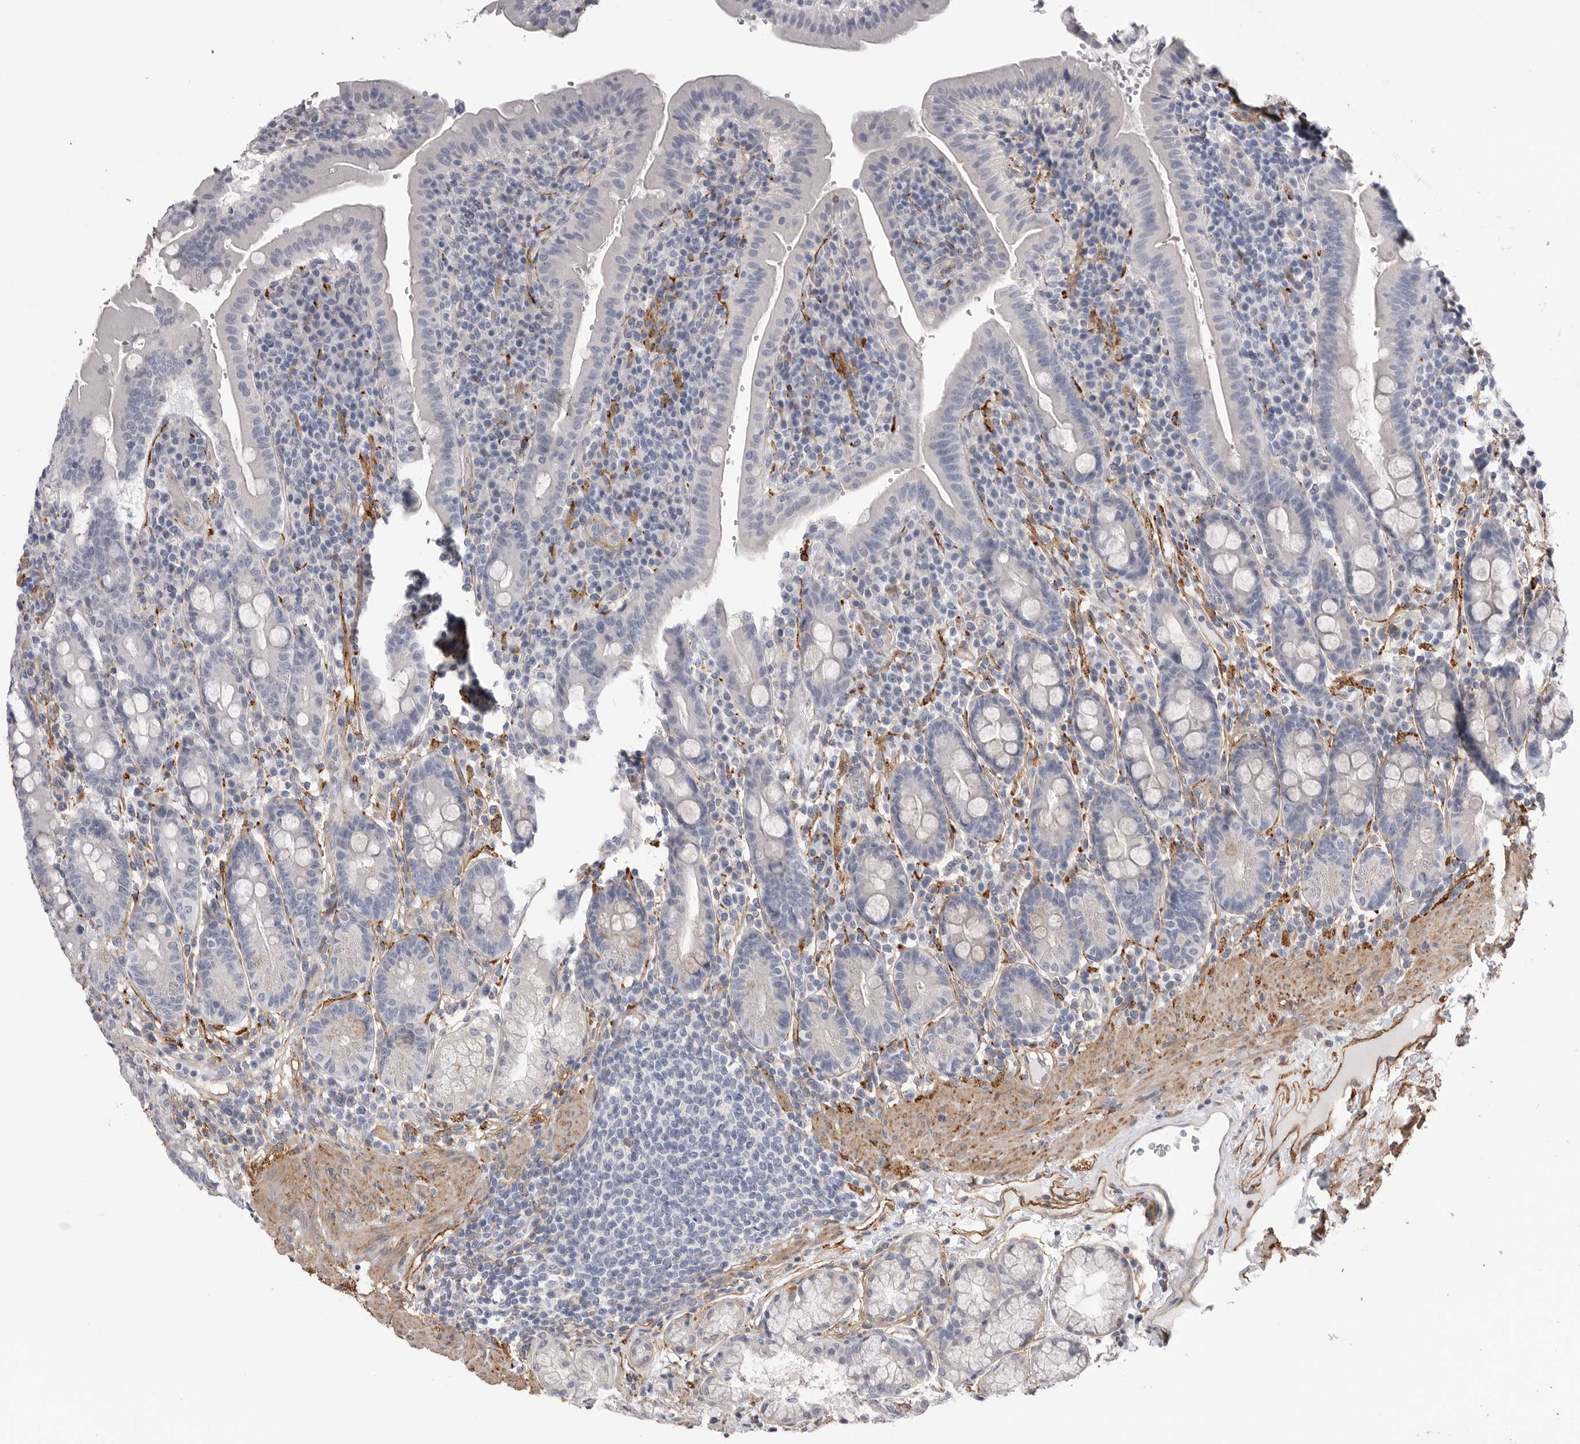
{"staining": {"intensity": "negative", "quantity": "none", "location": "none"}, "tissue": "duodenum", "cell_type": "Glandular cells", "image_type": "normal", "snomed": [{"axis": "morphology", "description": "Normal tissue, NOS"}, {"axis": "morphology", "description": "Adenocarcinoma, NOS"}, {"axis": "topography", "description": "Pancreas"}, {"axis": "topography", "description": "Duodenum"}], "caption": "High power microscopy micrograph of an immunohistochemistry (IHC) photomicrograph of normal duodenum, revealing no significant positivity in glandular cells.", "gene": "AKAP12", "patient": {"sex": "male", "age": 50}}